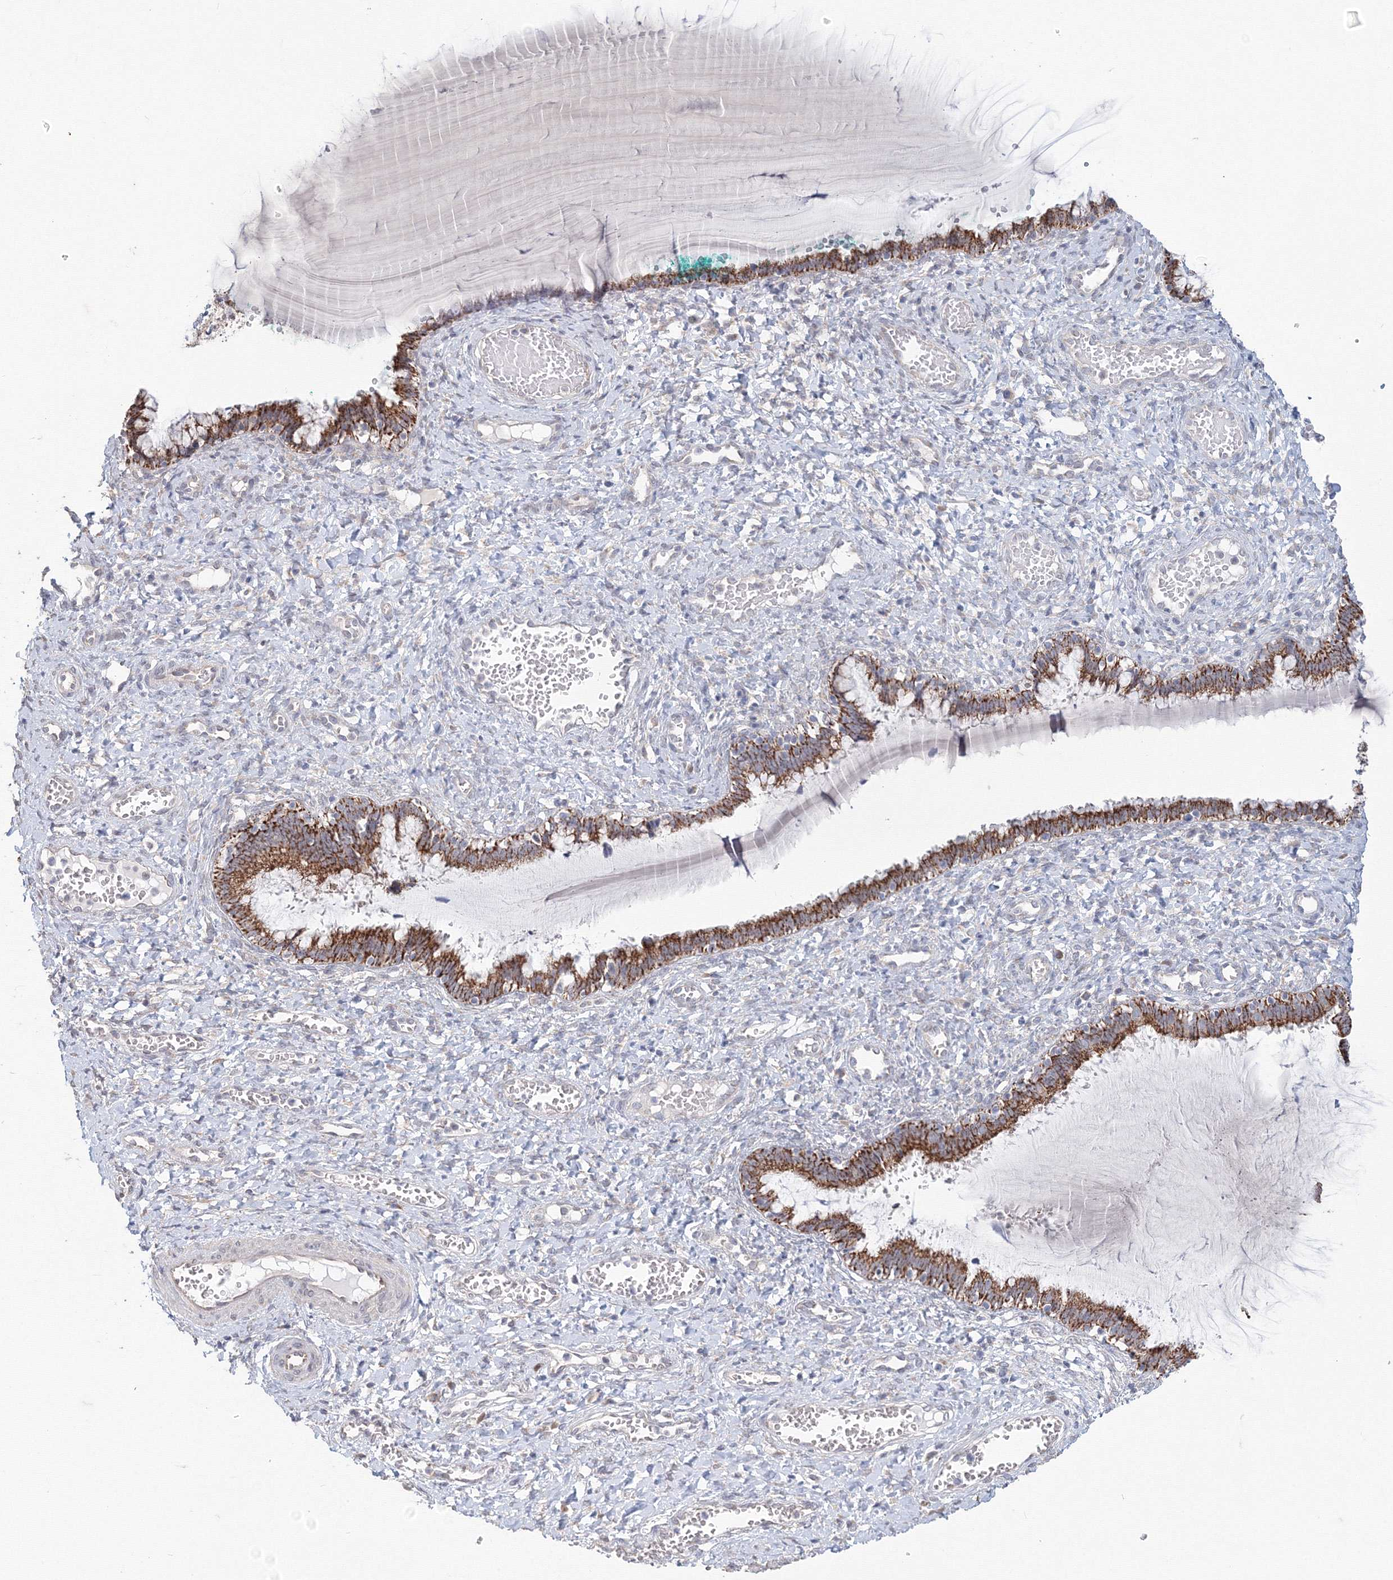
{"staining": {"intensity": "strong", "quantity": "25%-75%", "location": "cytoplasmic/membranous"}, "tissue": "cervix", "cell_type": "Glandular cells", "image_type": "normal", "snomed": [{"axis": "morphology", "description": "Normal tissue, NOS"}, {"axis": "morphology", "description": "Adenocarcinoma, NOS"}, {"axis": "topography", "description": "Cervix"}], "caption": "Immunohistochemistry (IHC) (DAB (3,3'-diaminobenzidine)) staining of benign cervix reveals strong cytoplasmic/membranous protein staining in approximately 25%-75% of glandular cells. The protein is stained brown, and the nuclei are stained in blue (DAB (3,3'-diaminobenzidine) IHC with brightfield microscopy, high magnification).", "gene": "DHRS12", "patient": {"sex": "female", "age": 29}}